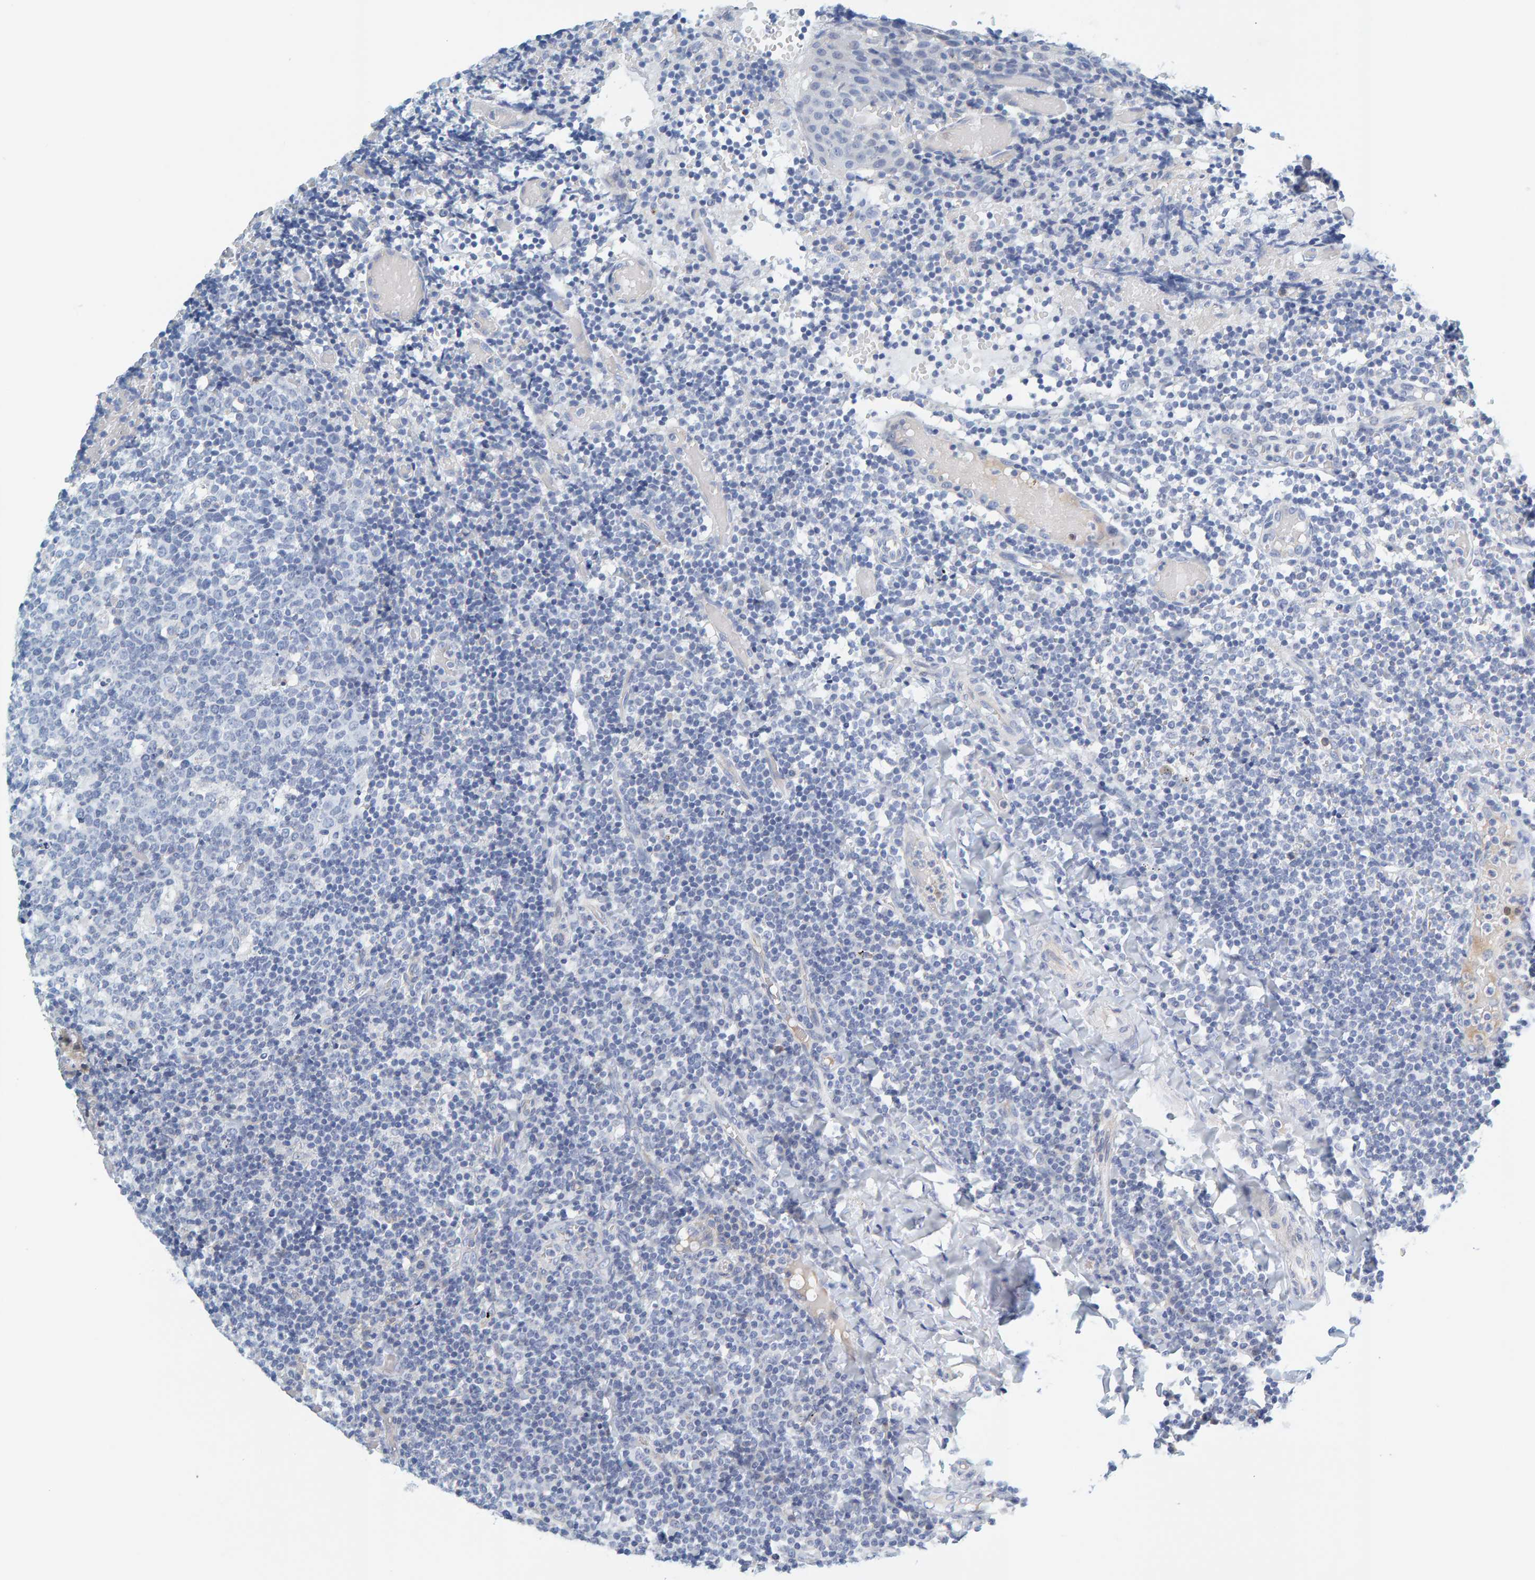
{"staining": {"intensity": "negative", "quantity": "none", "location": "none"}, "tissue": "tonsil", "cell_type": "Germinal center cells", "image_type": "normal", "snomed": [{"axis": "morphology", "description": "Normal tissue, NOS"}, {"axis": "topography", "description": "Tonsil"}], "caption": "Immunohistochemistry of benign human tonsil reveals no positivity in germinal center cells. The staining is performed using DAB (3,3'-diaminobenzidine) brown chromogen with nuclei counter-stained in using hematoxylin.", "gene": "MOG", "patient": {"sex": "female", "age": 19}}